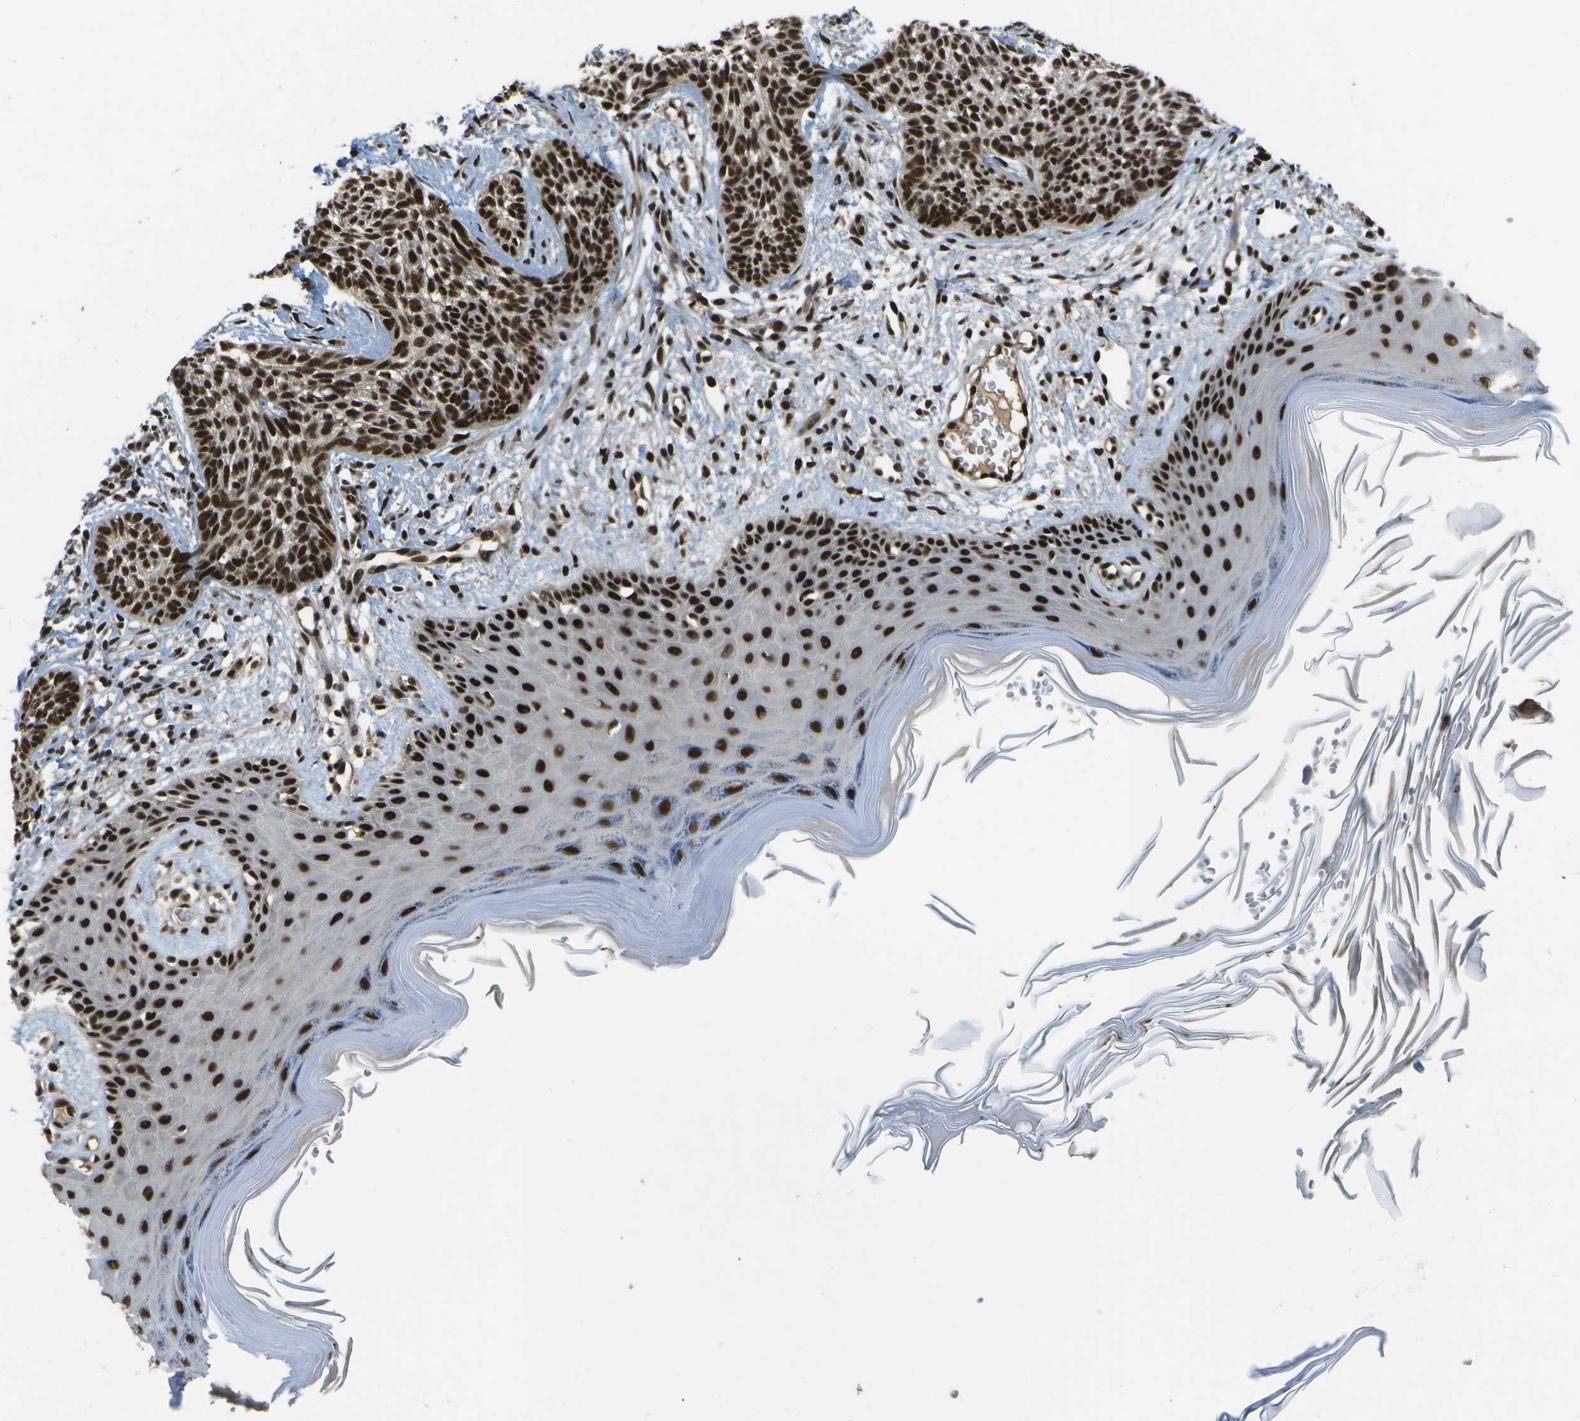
{"staining": {"intensity": "strong", "quantity": ">75%", "location": "nuclear"}, "tissue": "skin cancer", "cell_type": "Tumor cells", "image_type": "cancer", "snomed": [{"axis": "morphology", "description": "Basal cell carcinoma"}, {"axis": "topography", "description": "Skin"}], "caption": "Skin cancer (basal cell carcinoma) stained for a protein (brown) demonstrates strong nuclear positive positivity in about >75% of tumor cells.", "gene": "GANC", "patient": {"sex": "female", "age": 59}}